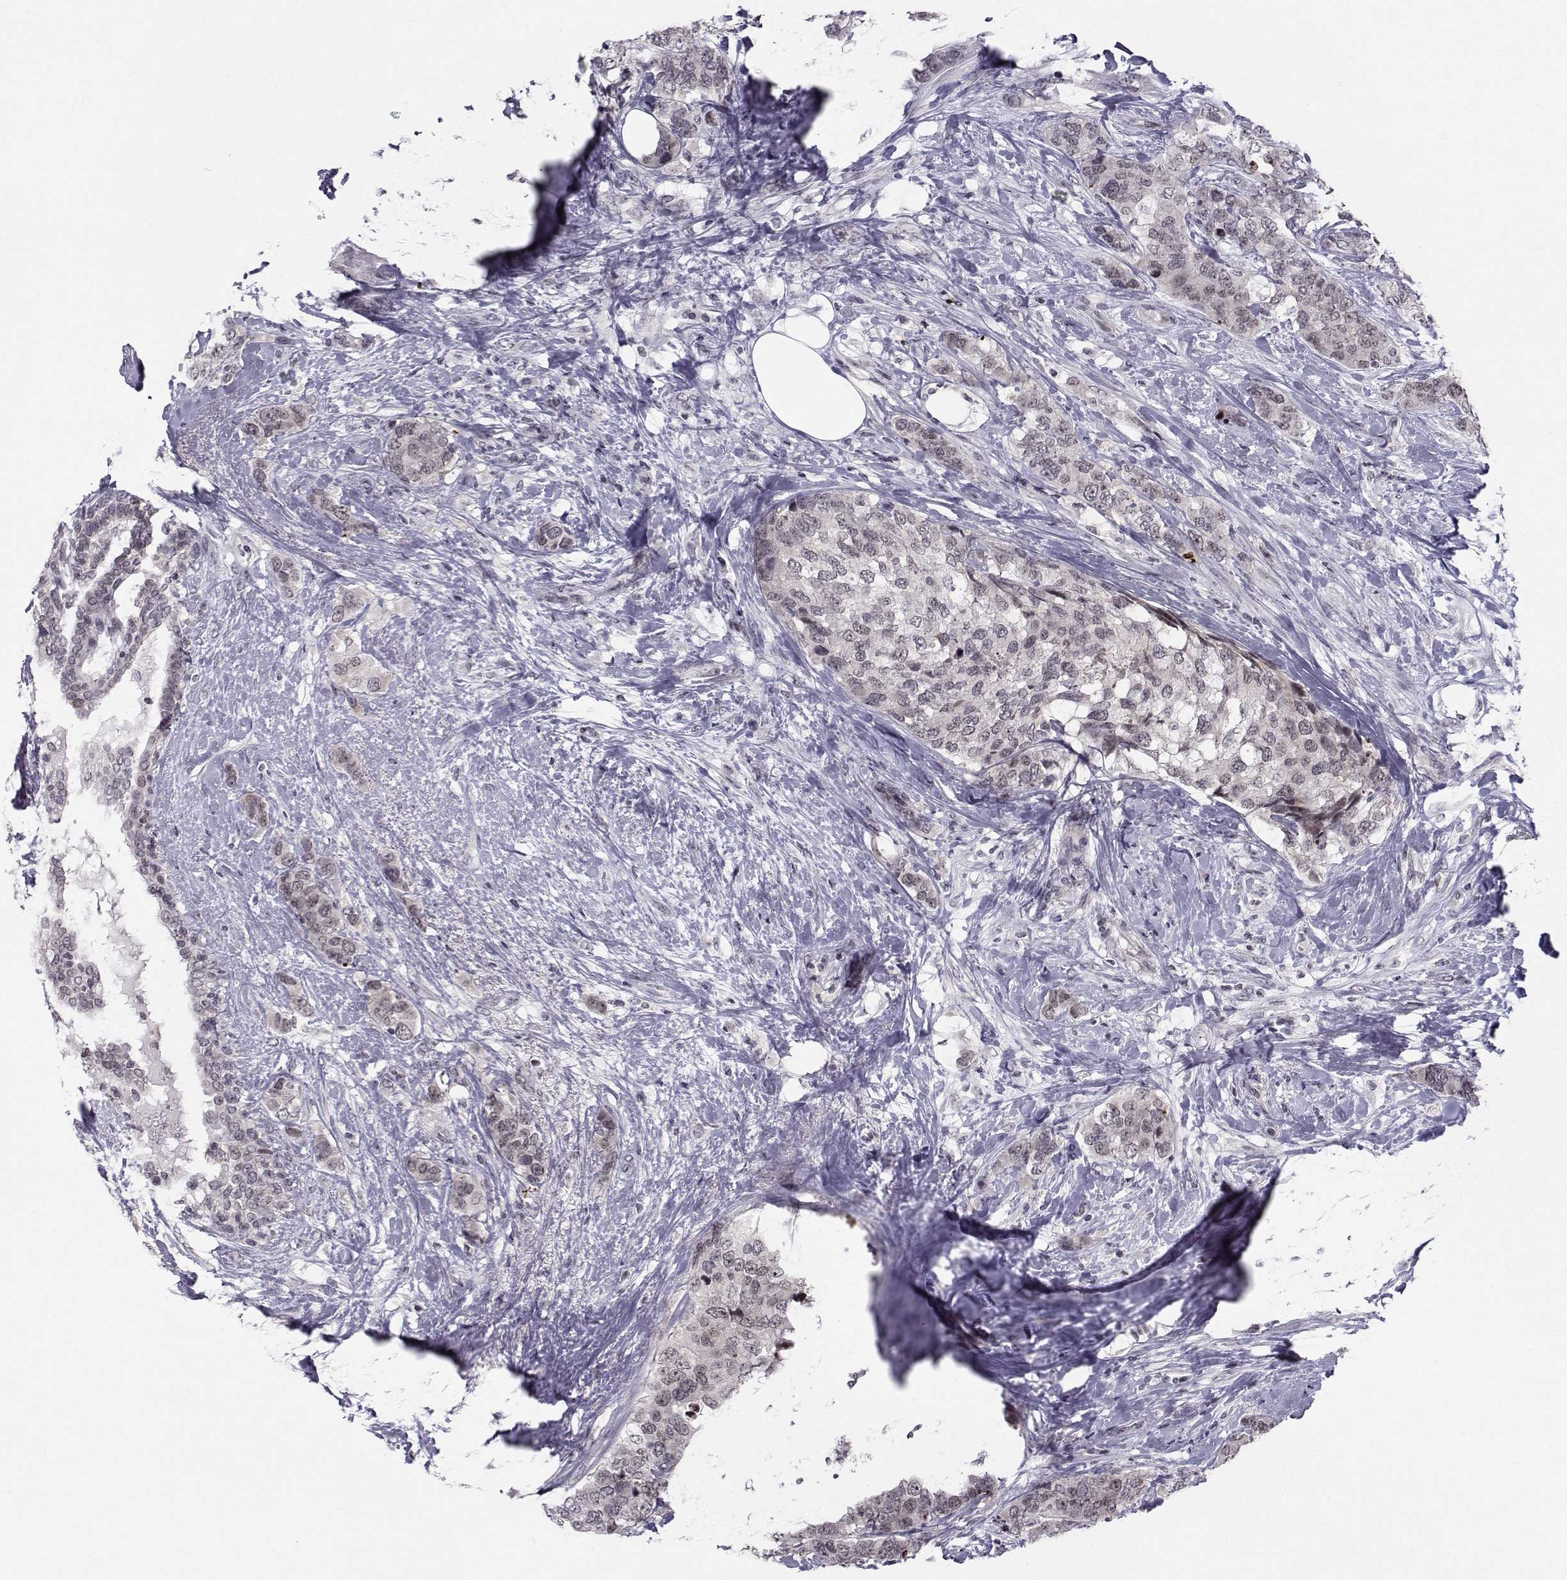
{"staining": {"intensity": "weak", "quantity": "25%-75%", "location": "cytoplasmic/membranous"}, "tissue": "breast cancer", "cell_type": "Tumor cells", "image_type": "cancer", "snomed": [{"axis": "morphology", "description": "Lobular carcinoma"}, {"axis": "topography", "description": "Breast"}], "caption": "Immunohistochemistry (IHC) micrograph of human breast cancer stained for a protein (brown), which shows low levels of weak cytoplasmic/membranous positivity in about 25%-75% of tumor cells.", "gene": "MARCHF4", "patient": {"sex": "female", "age": 59}}